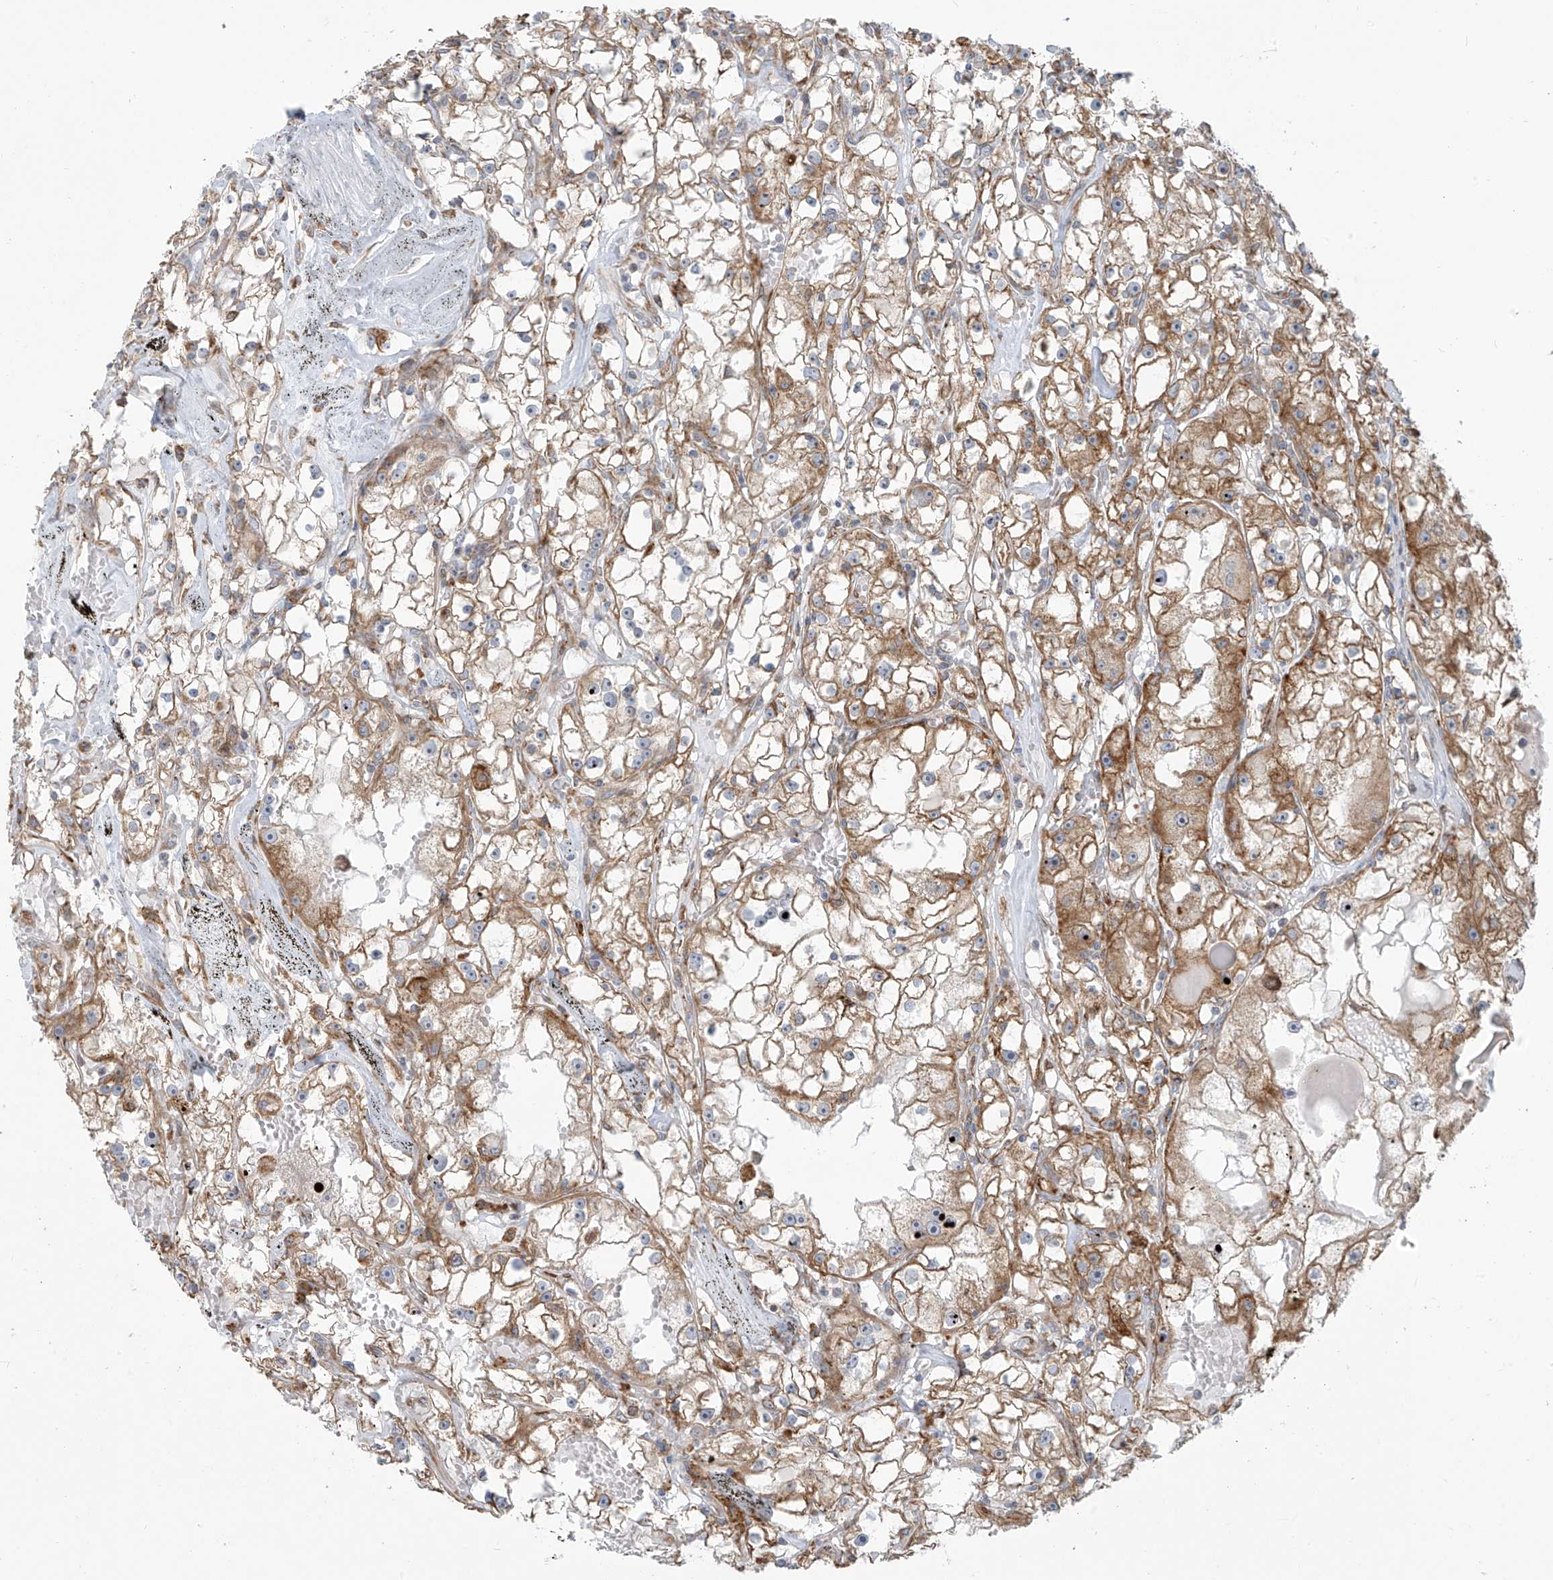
{"staining": {"intensity": "moderate", "quantity": ">75%", "location": "cytoplasmic/membranous"}, "tissue": "renal cancer", "cell_type": "Tumor cells", "image_type": "cancer", "snomed": [{"axis": "morphology", "description": "Adenocarcinoma, NOS"}, {"axis": "topography", "description": "Kidney"}], "caption": "Moderate cytoplasmic/membranous protein positivity is seen in approximately >75% of tumor cells in adenocarcinoma (renal).", "gene": "KATNIP", "patient": {"sex": "male", "age": 56}}